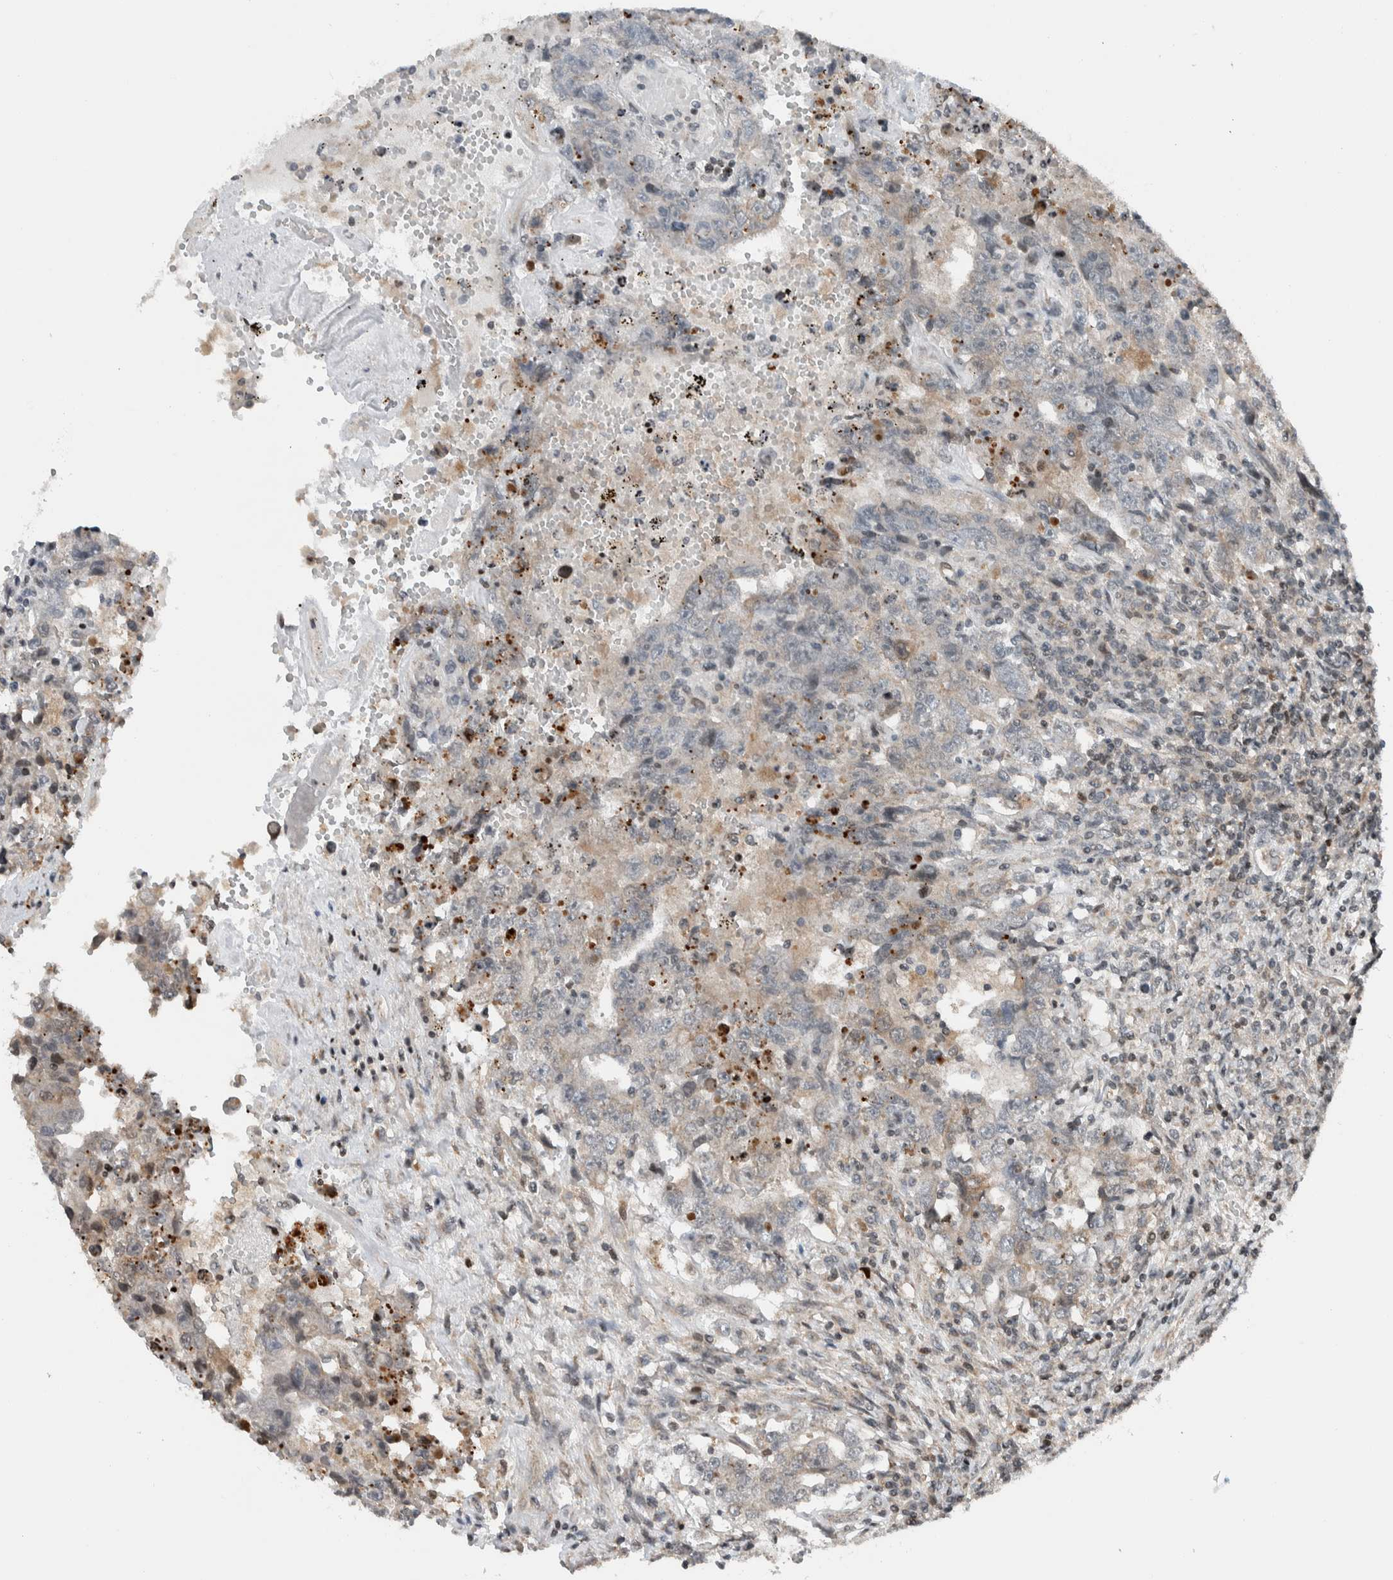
{"staining": {"intensity": "weak", "quantity": "<25%", "location": "cytoplasmic/membranous"}, "tissue": "testis cancer", "cell_type": "Tumor cells", "image_type": "cancer", "snomed": [{"axis": "morphology", "description": "Carcinoma, Embryonal, NOS"}, {"axis": "topography", "description": "Testis"}], "caption": "Immunohistochemical staining of embryonal carcinoma (testis) displays no significant positivity in tumor cells.", "gene": "NPLOC4", "patient": {"sex": "male", "age": 26}}